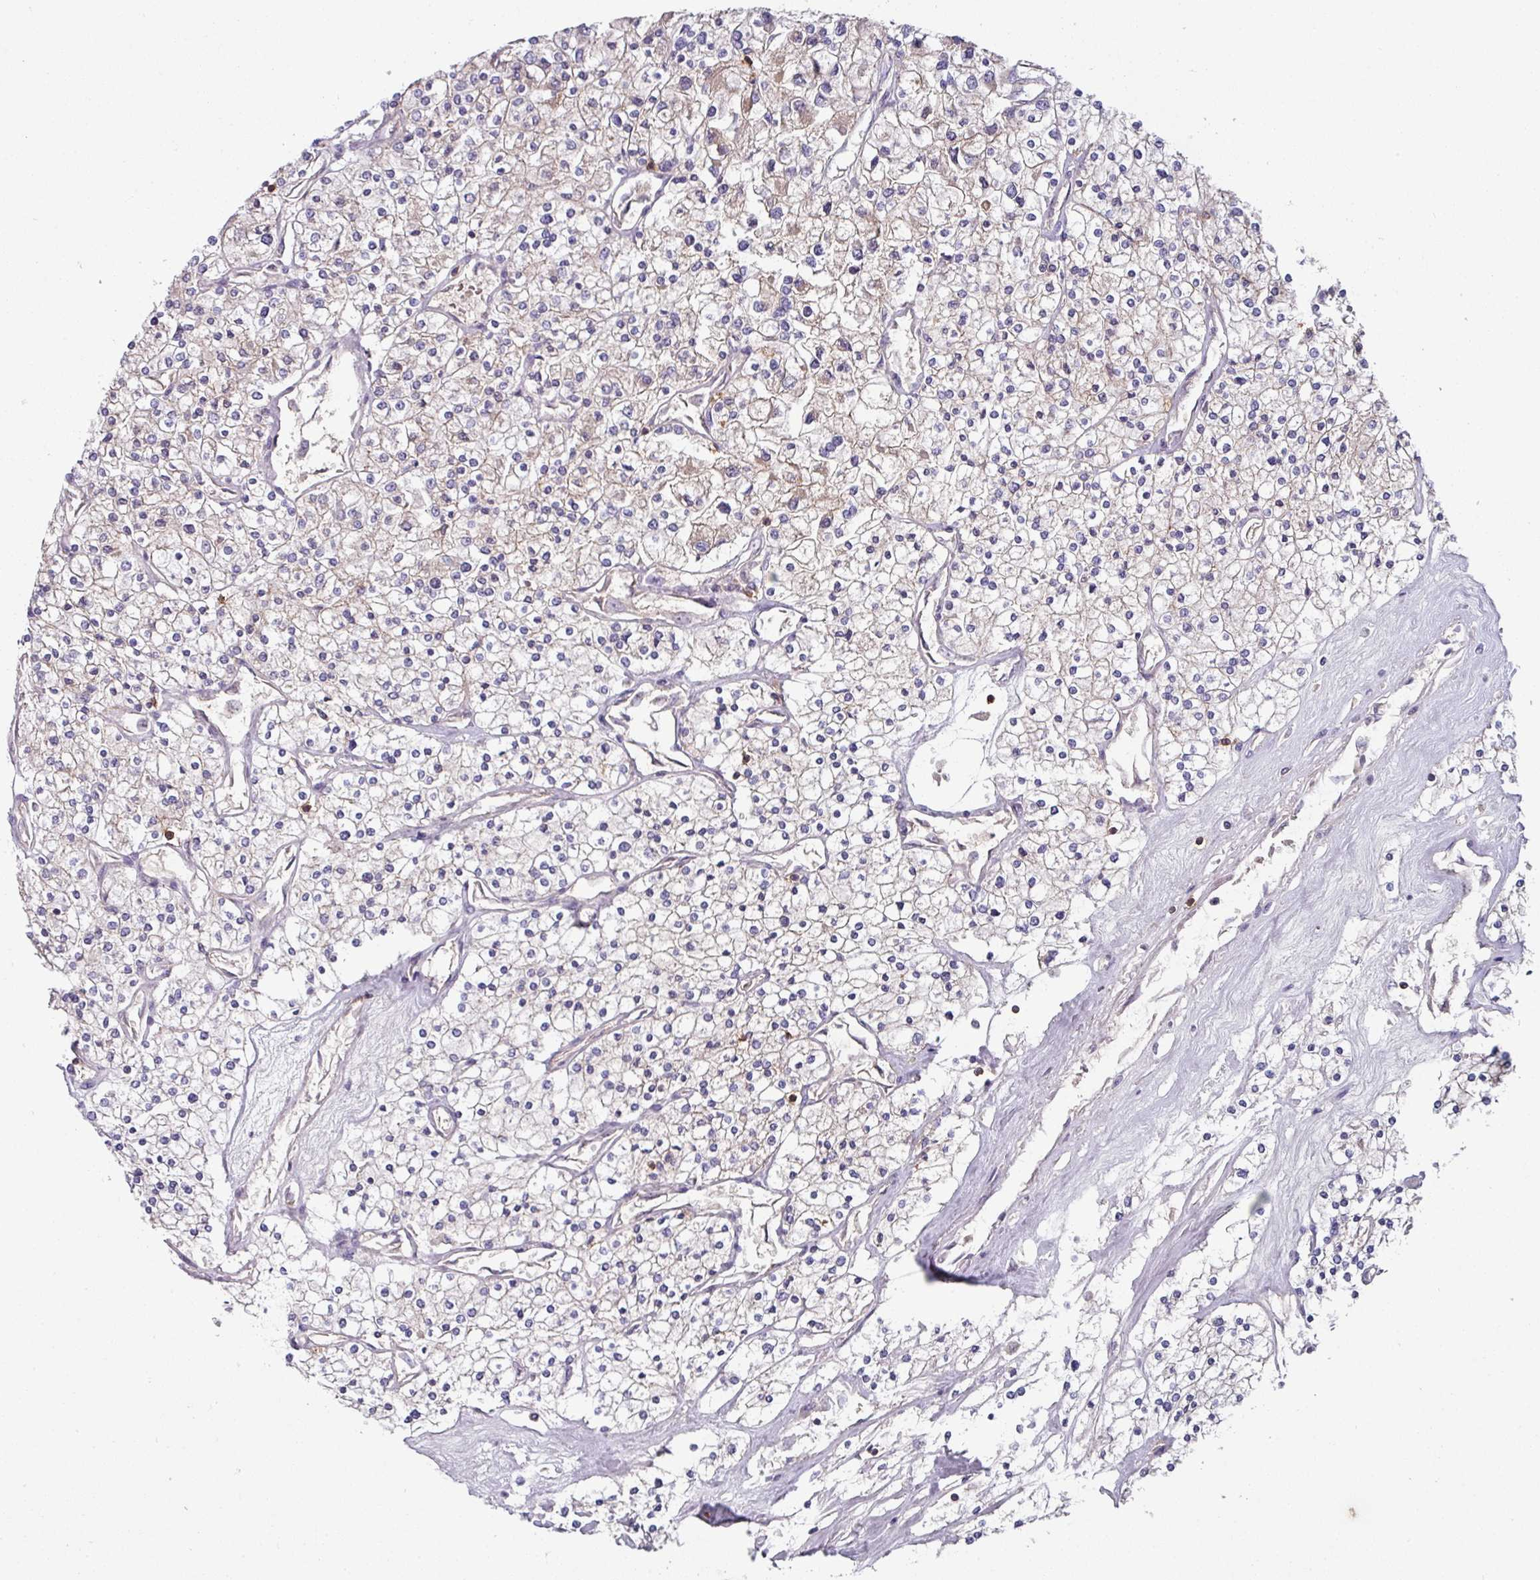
{"staining": {"intensity": "negative", "quantity": "none", "location": "none"}, "tissue": "renal cancer", "cell_type": "Tumor cells", "image_type": "cancer", "snomed": [{"axis": "morphology", "description": "Adenocarcinoma, NOS"}, {"axis": "topography", "description": "Kidney"}], "caption": "Micrograph shows no protein expression in tumor cells of renal adenocarcinoma tissue.", "gene": "CD3G", "patient": {"sex": "male", "age": 80}}